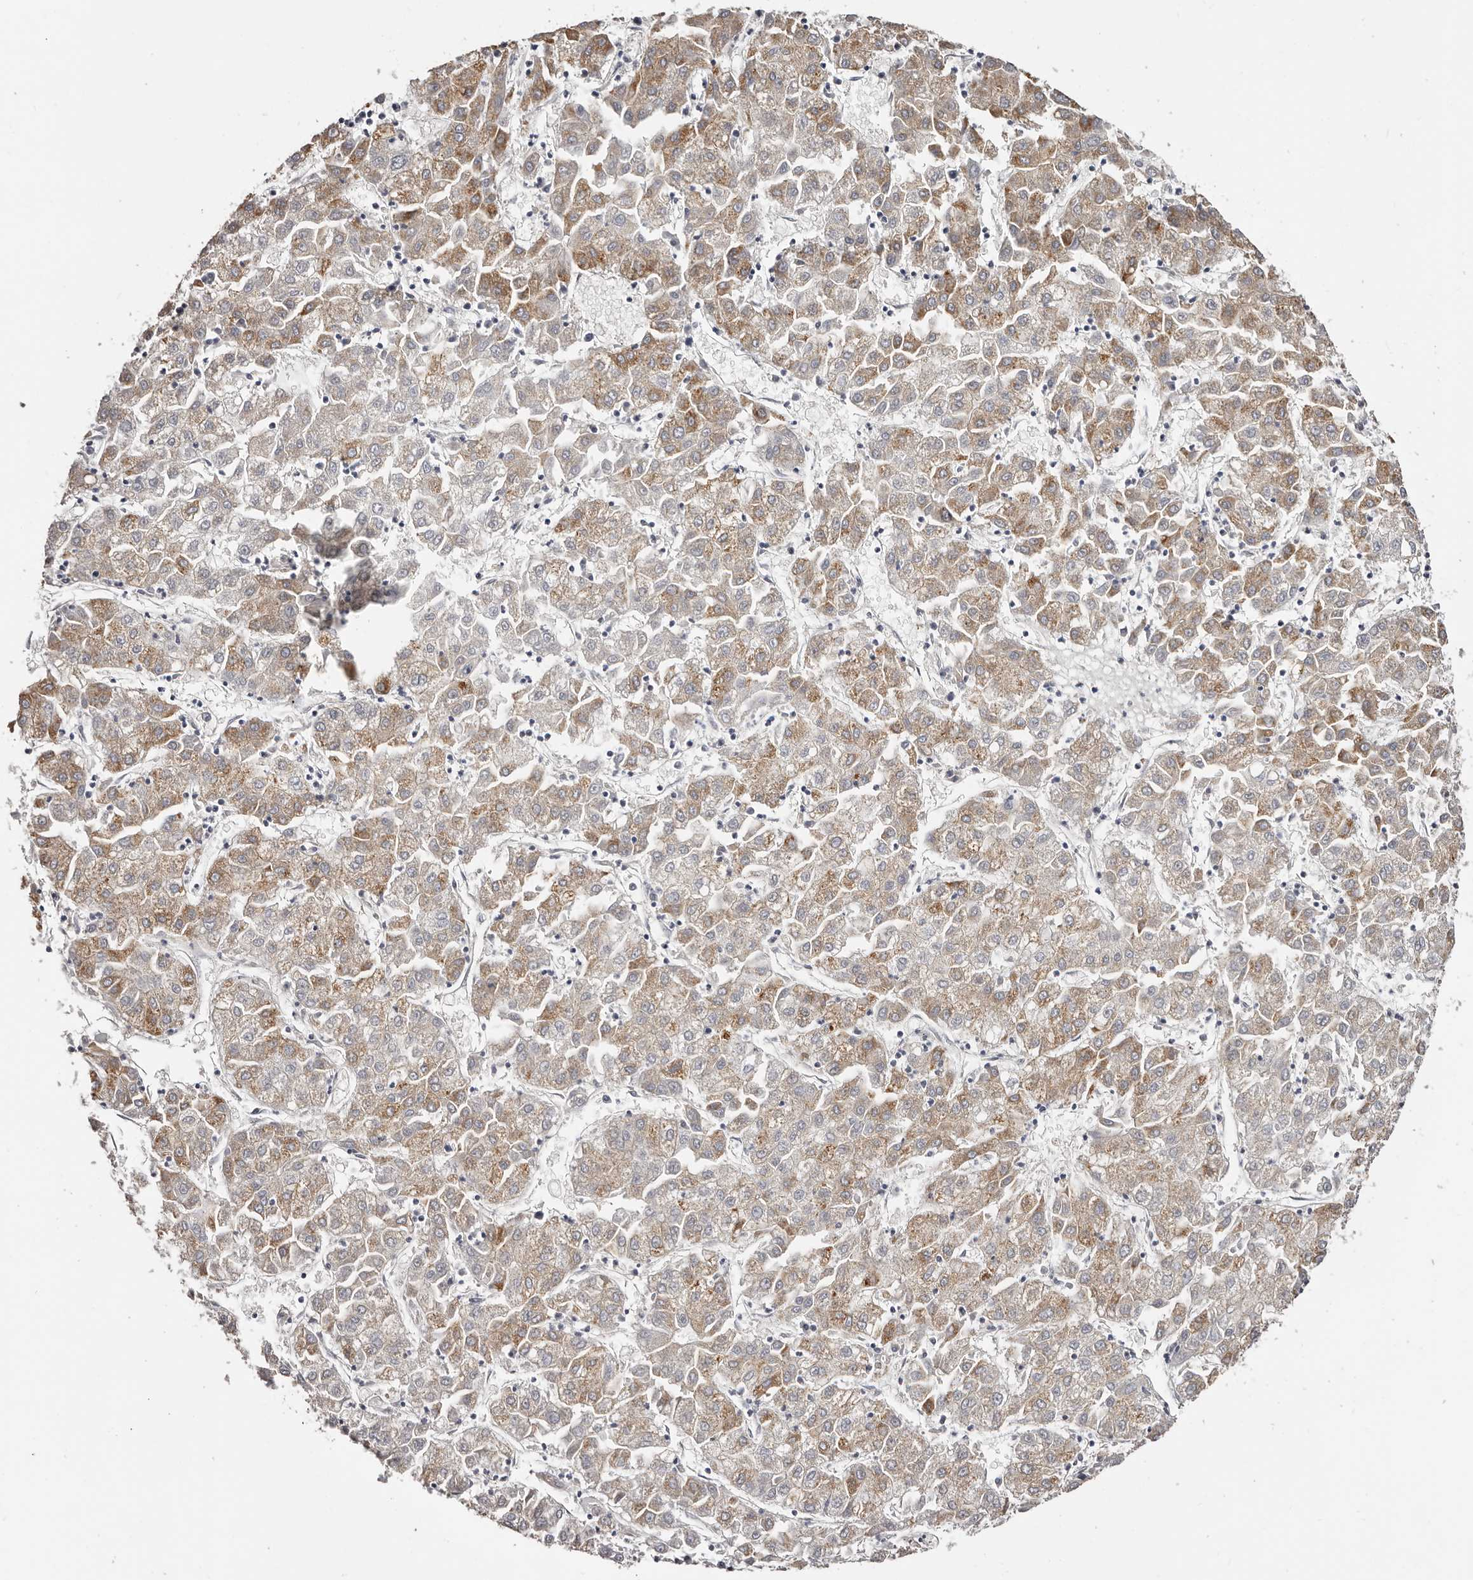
{"staining": {"intensity": "moderate", "quantity": ">75%", "location": "cytoplasmic/membranous"}, "tissue": "liver cancer", "cell_type": "Tumor cells", "image_type": "cancer", "snomed": [{"axis": "morphology", "description": "Carcinoma, Hepatocellular, NOS"}, {"axis": "topography", "description": "Liver"}], "caption": "Immunohistochemistry (IHC) of liver hepatocellular carcinoma shows medium levels of moderate cytoplasmic/membranous expression in approximately >75% of tumor cells.", "gene": "AKNAD1", "patient": {"sex": "male", "age": 72}}